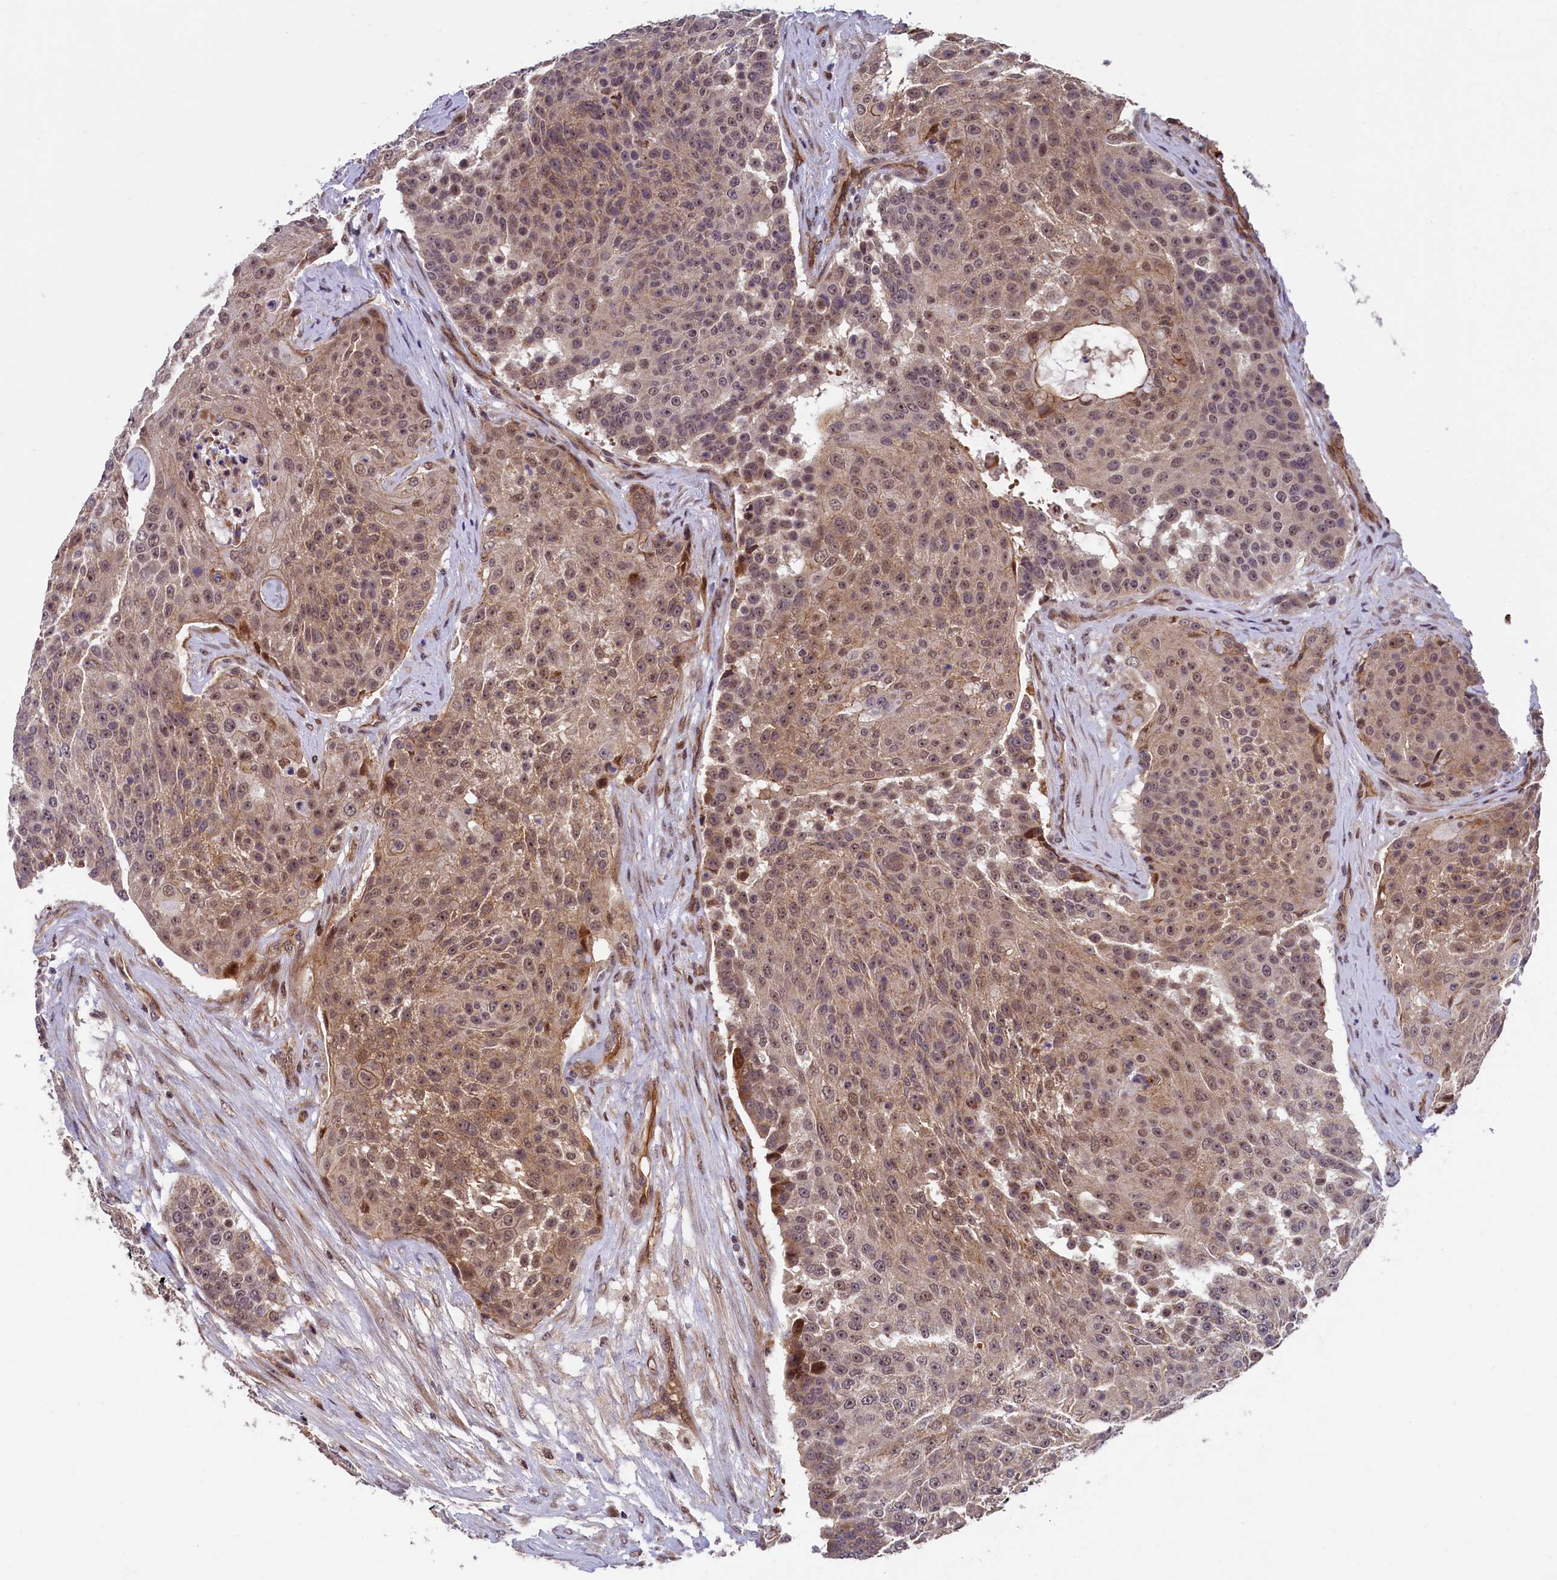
{"staining": {"intensity": "weak", "quantity": ">75%", "location": "cytoplasmic/membranous,nuclear"}, "tissue": "urothelial cancer", "cell_type": "Tumor cells", "image_type": "cancer", "snomed": [{"axis": "morphology", "description": "Urothelial carcinoma, High grade"}, {"axis": "topography", "description": "Urinary bladder"}], "caption": "This photomicrograph reveals IHC staining of human high-grade urothelial carcinoma, with low weak cytoplasmic/membranous and nuclear staining in about >75% of tumor cells.", "gene": "ARL14EP", "patient": {"sex": "female", "age": 63}}